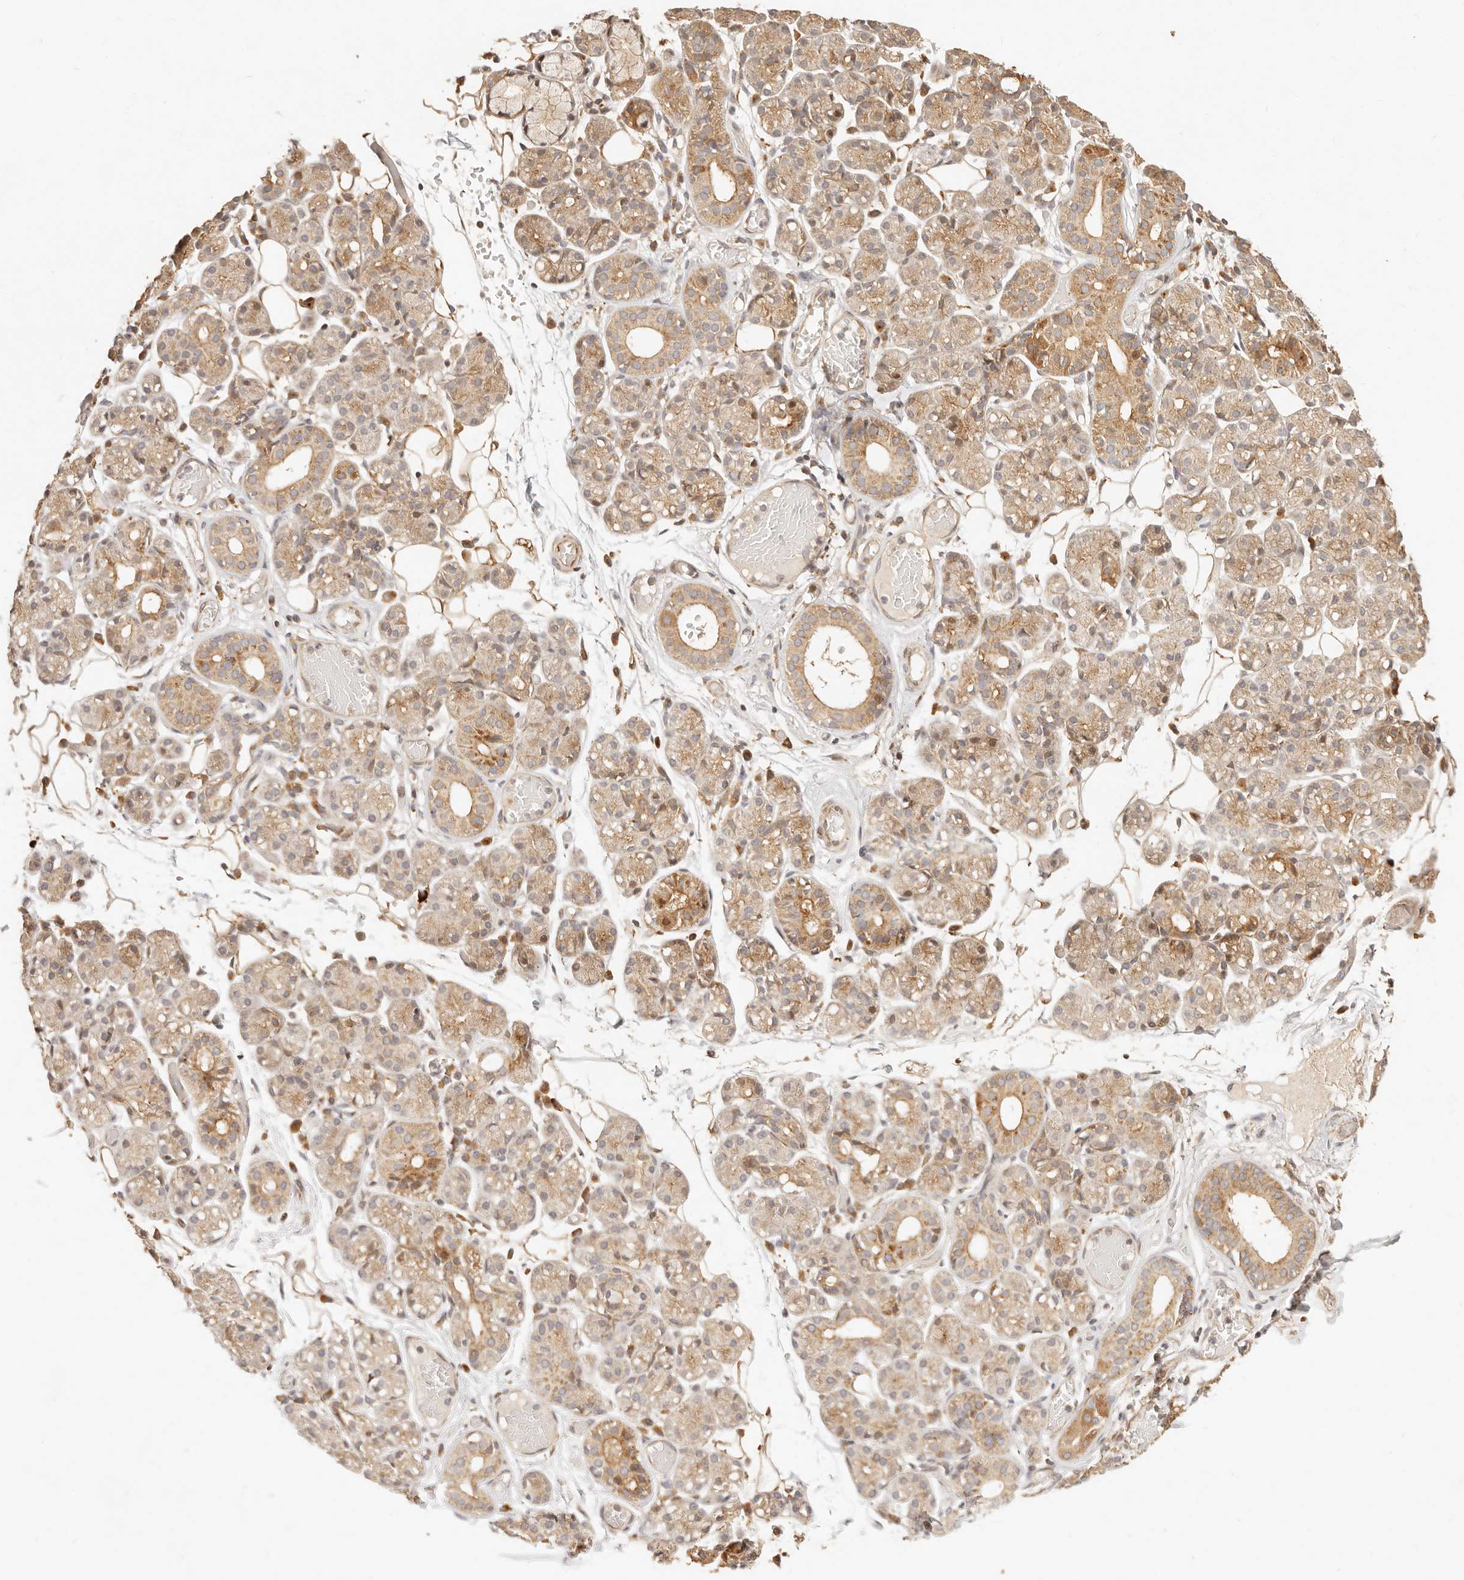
{"staining": {"intensity": "moderate", "quantity": "25%-75%", "location": "cytoplasmic/membranous"}, "tissue": "salivary gland", "cell_type": "Glandular cells", "image_type": "normal", "snomed": [{"axis": "morphology", "description": "Normal tissue, NOS"}, {"axis": "topography", "description": "Salivary gland"}], "caption": "This micrograph exhibits benign salivary gland stained with immunohistochemistry (IHC) to label a protein in brown. The cytoplasmic/membranous of glandular cells show moderate positivity for the protein. Nuclei are counter-stained blue.", "gene": "TIMM17A", "patient": {"sex": "male", "age": 63}}